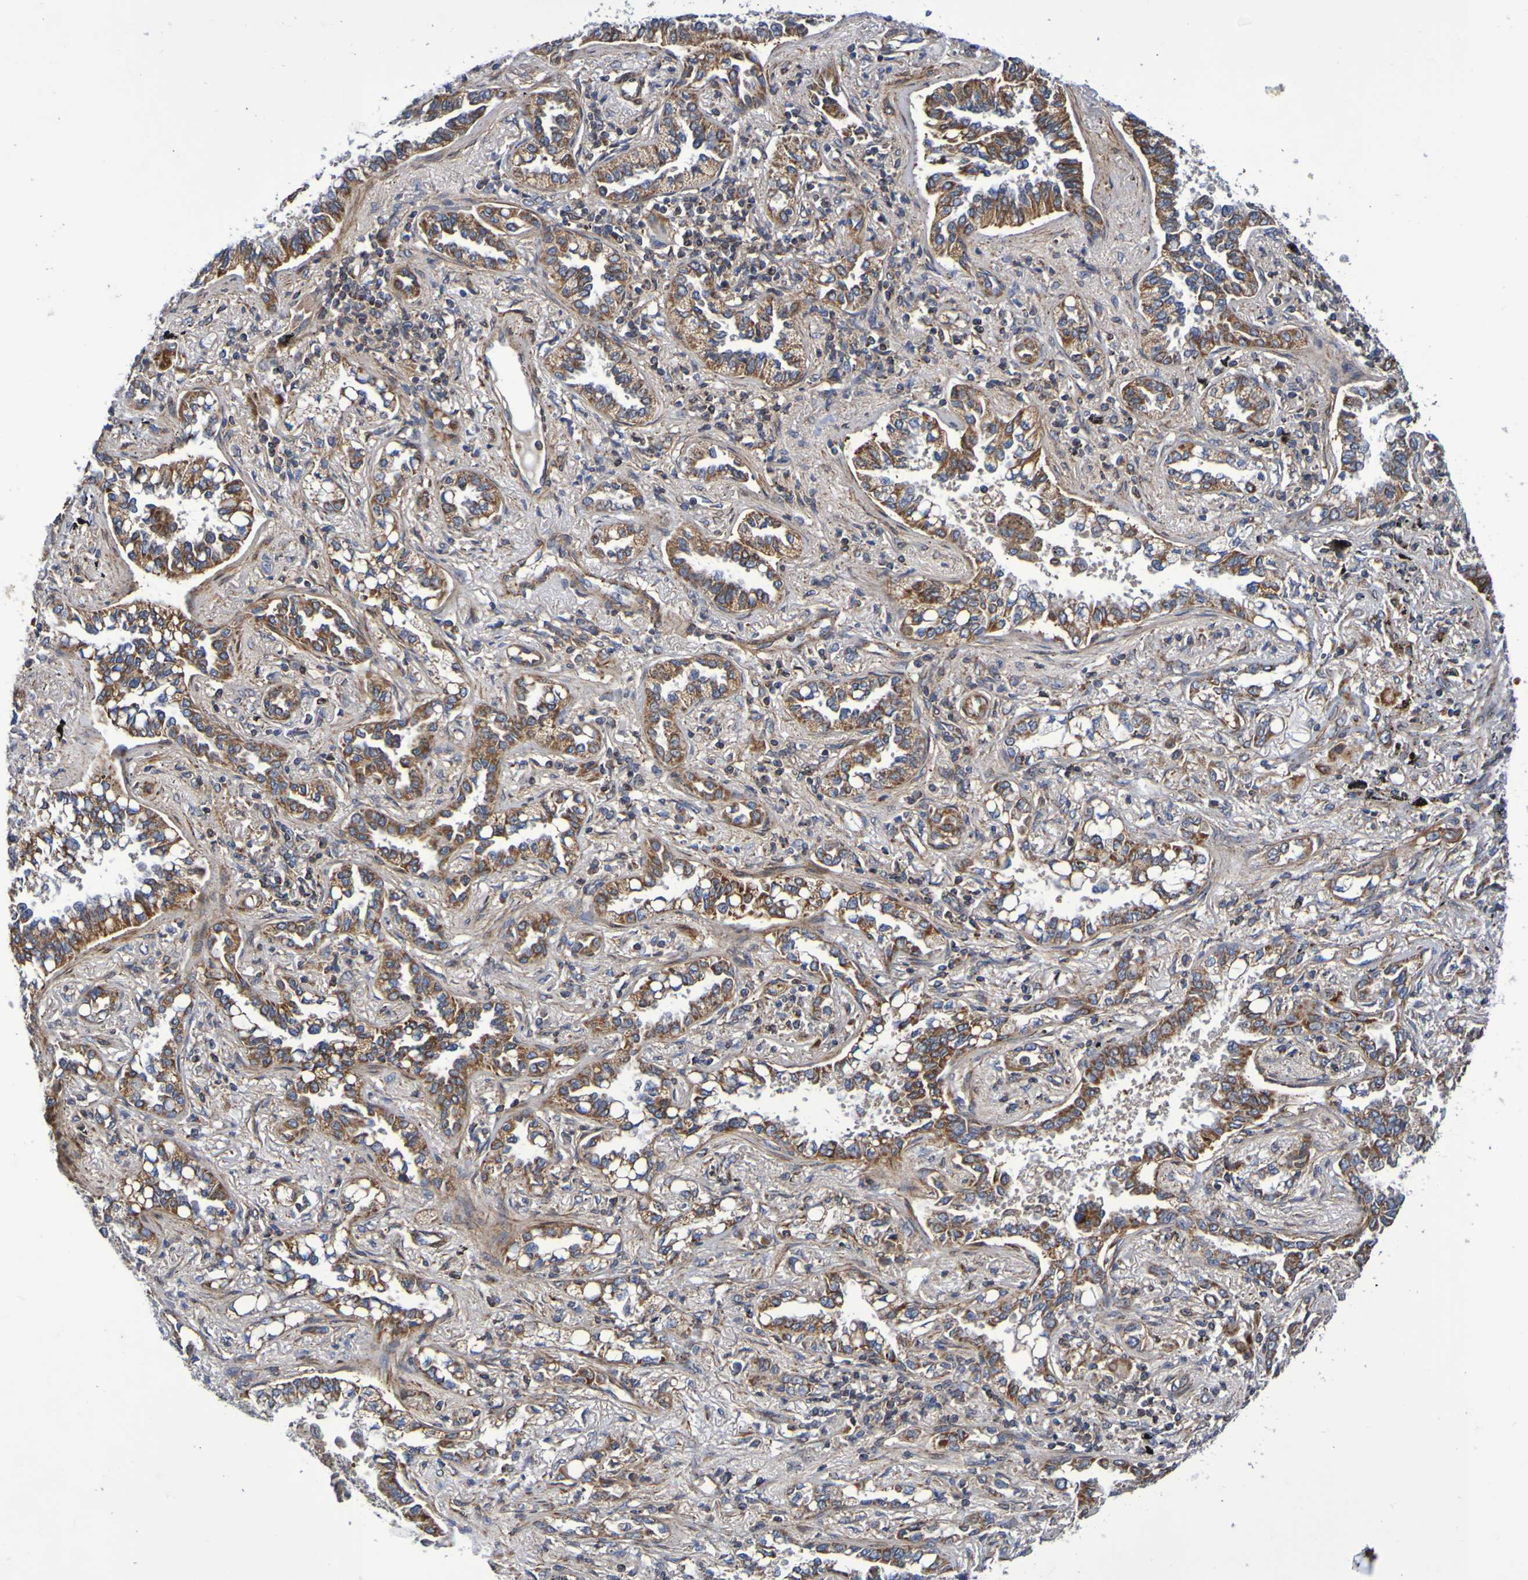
{"staining": {"intensity": "strong", "quantity": ">75%", "location": "cytoplasmic/membranous"}, "tissue": "lung cancer", "cell_type": "Tumor cells", "image_type": "cancer", "snomed": [{"axis": "morphology", "description": "Normal tissue, NOS"}, {"axis": "morphology", "description": "Adenocarcinoma, NOS"}, {"axis": "topography", "description": "Lung"}], "caption": "Immunohistochemistry of lung cancer shows high levels of strong cytoplasmic/membranous expression in about >75% of tumor cells.", "gene": "CCDC51", "patient": {"sex": "male", "age": 59}}